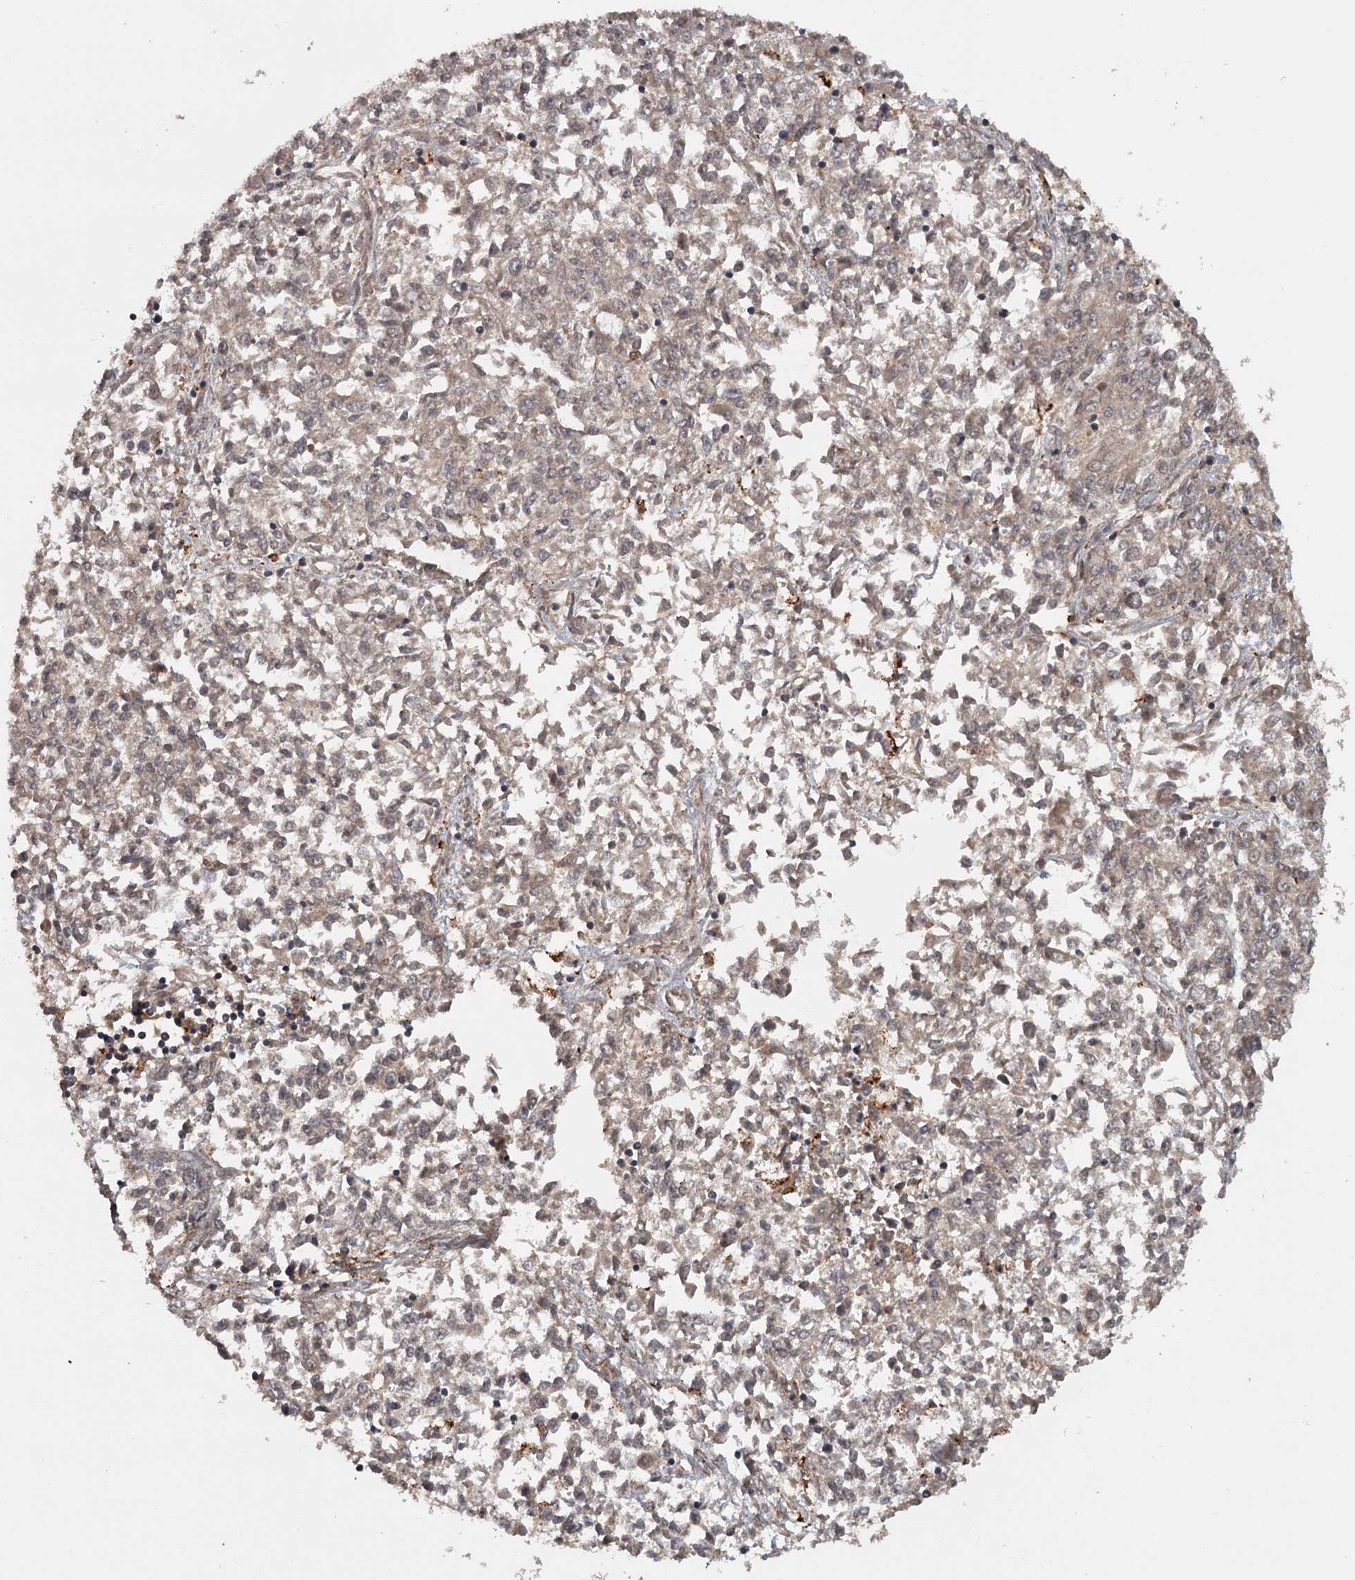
{"staining": {"intensity": "moderate", "quantity": "25%-75%", "location": "cytoplasmic/membranous"}, "tissue": "endometrial cancer", "cell_type": "Tumor cells", "image_type": "cancer", "snomed": [{"axis": "morphology", "description": "Adenocarcinoma, NOS"}, {"axis": "topography", "description": "Endometrium"}], "caption": "This photomicrograph shows endometrial cancer stained with immunohistochemistry to label a protein in brown. The cytoplasmic/membranous of tumor cells show moderate positivity for the protein. Nuclei are counter-stained blue.", "gene": "FAXC", "patient": {"sex": "female", "age": 50}}